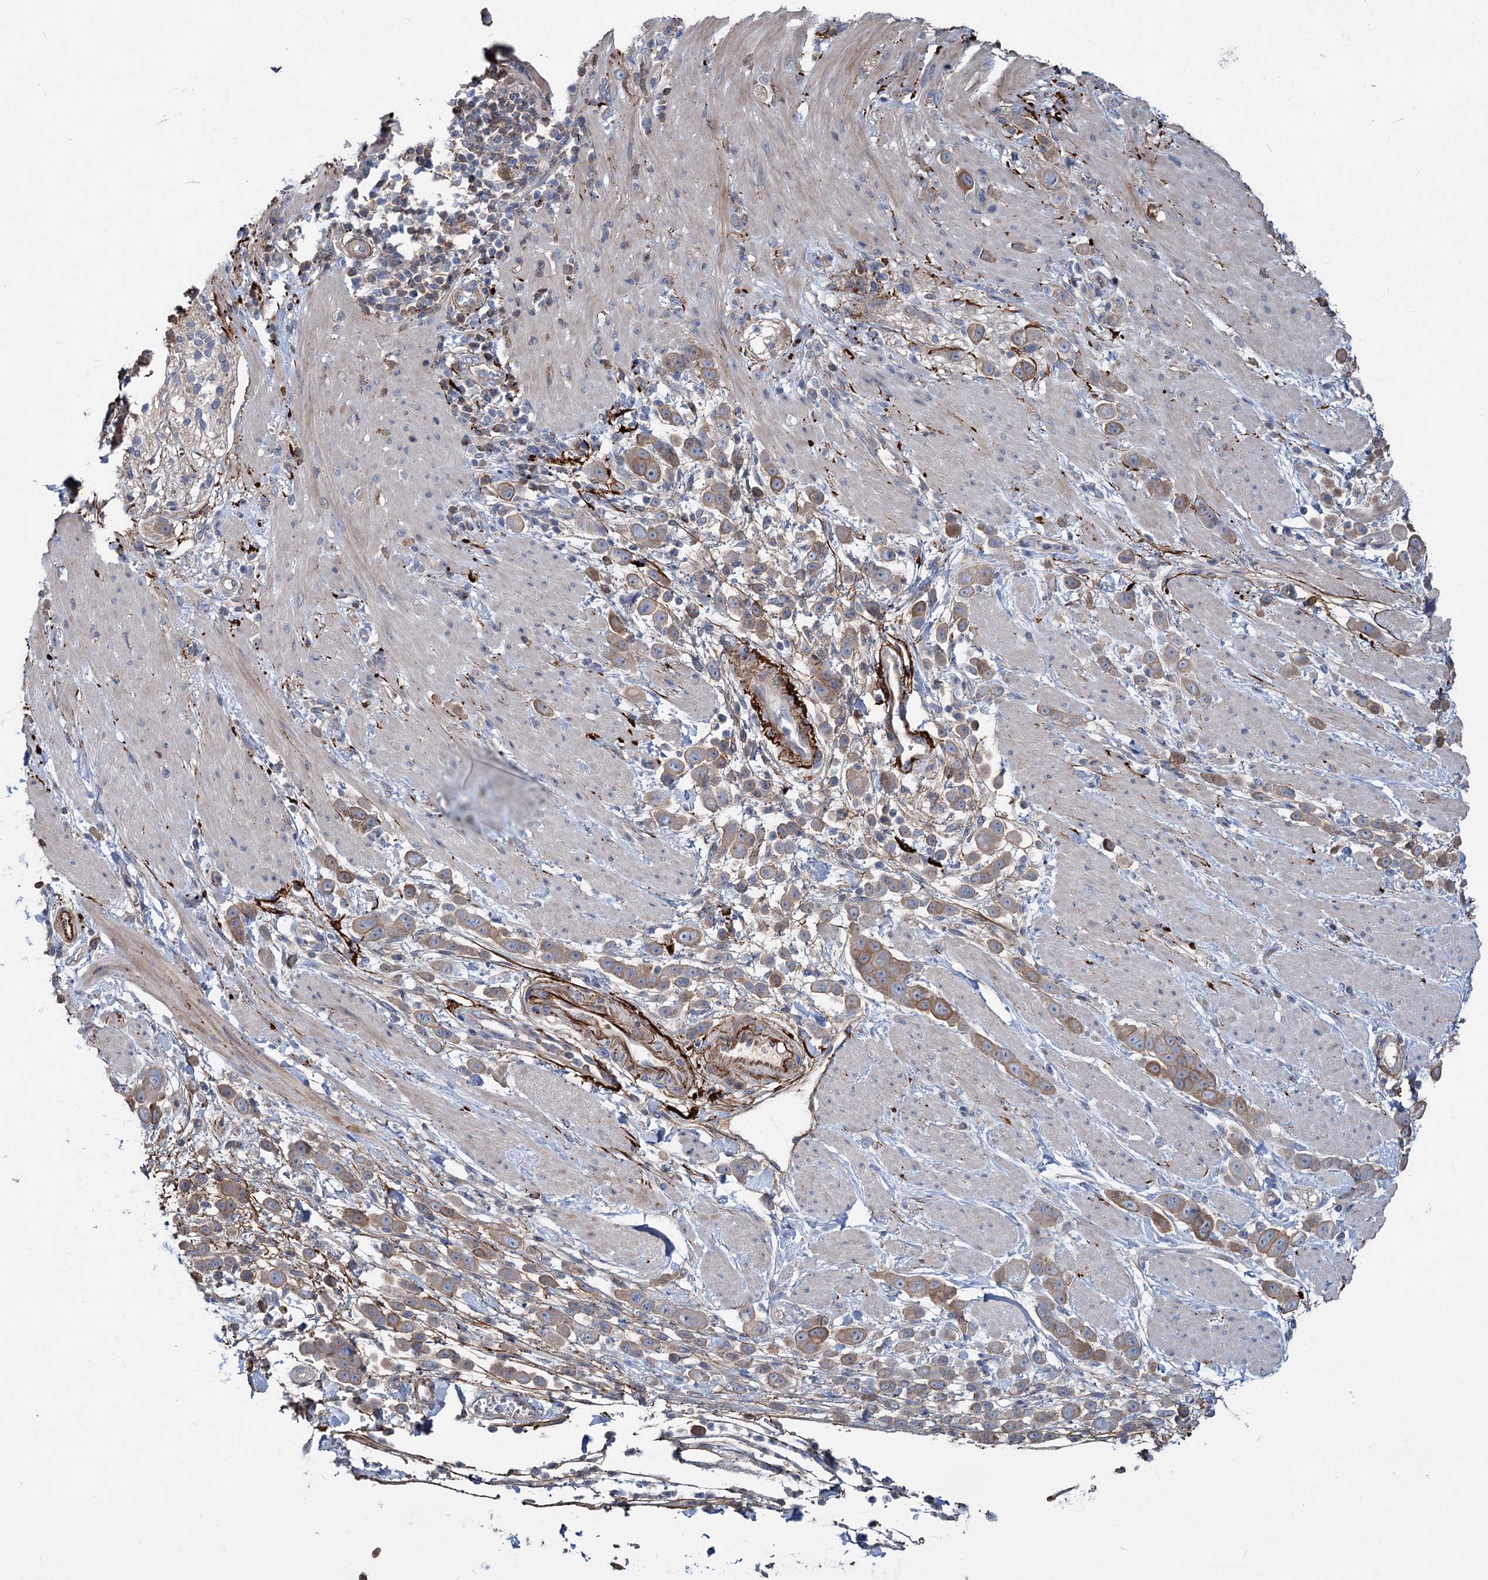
{"staining": {"intensity": "moderate", "quantity": ">75%", "location": "cytoplasmic/membranous"}, "tissue": "pancreatic cancer", "cell_type": "Tumor cells", "image_type": "cancer", "snomed": [{"axis": "morphology", "description": "Normal tissue, NOS"}, {"axis": "morphology", "description": "Adenocarcinoma, NOS"}, {"axis": "topography", "description": "Pancreas"}], "caption": "Immunohistochemical staining of human pancreatic adenocarcinoma exhibits moderate cytoplasmic/membranous protein positivity in approximately >75% of tumor cells. Nuclei are stained in blue.", "gene": "URAD", "patient": {"sex": "female", "age": 64}}